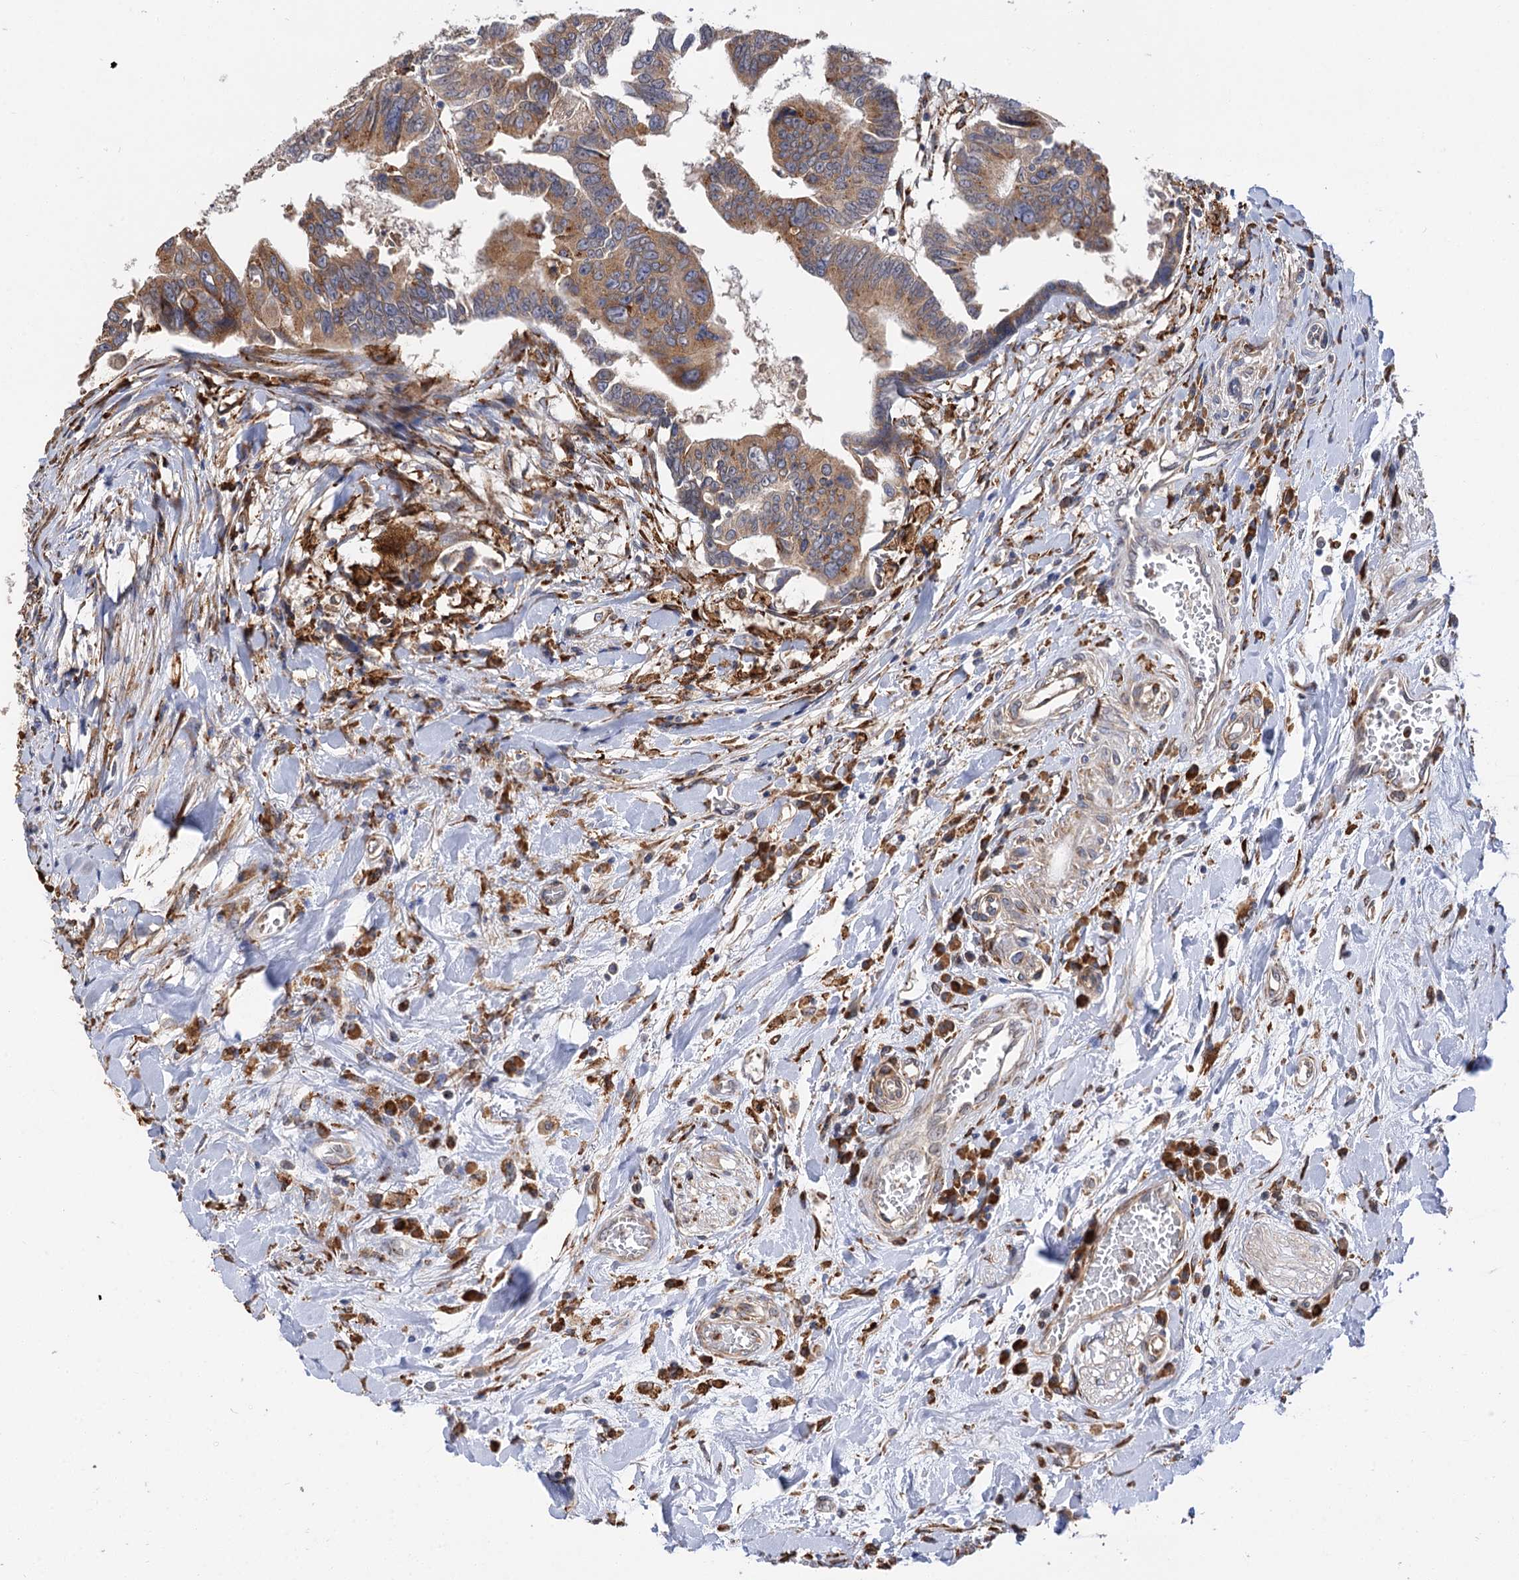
{"staining": {"intensity": "moderate", "quantity": ">75%", "location": "cytoplasmic/membranous"}, "tissue": "colorectal cancer", "cell_type": "Tumor cells", "image_type": "cancer", "snomed": [{"axis": "morphology", "description": "Adenocarcinoma, NOS"}, {"axis": "topography", "description": "Rectum"}], "caption": "IHC staining of colorectal cancer, which demonstrates medium levels of moderate cytoplasmic/membranous positivity in approximately >75% of tumor cells indicating moderate cytoplasmic/membranous protein expression. The staining was performed using DAB (brown) for protein detection and nuclei were counterstained in hematoxylin (blue).", "gene": "PPIP5K2", "patient": {"sex": "female", "age": 65}}